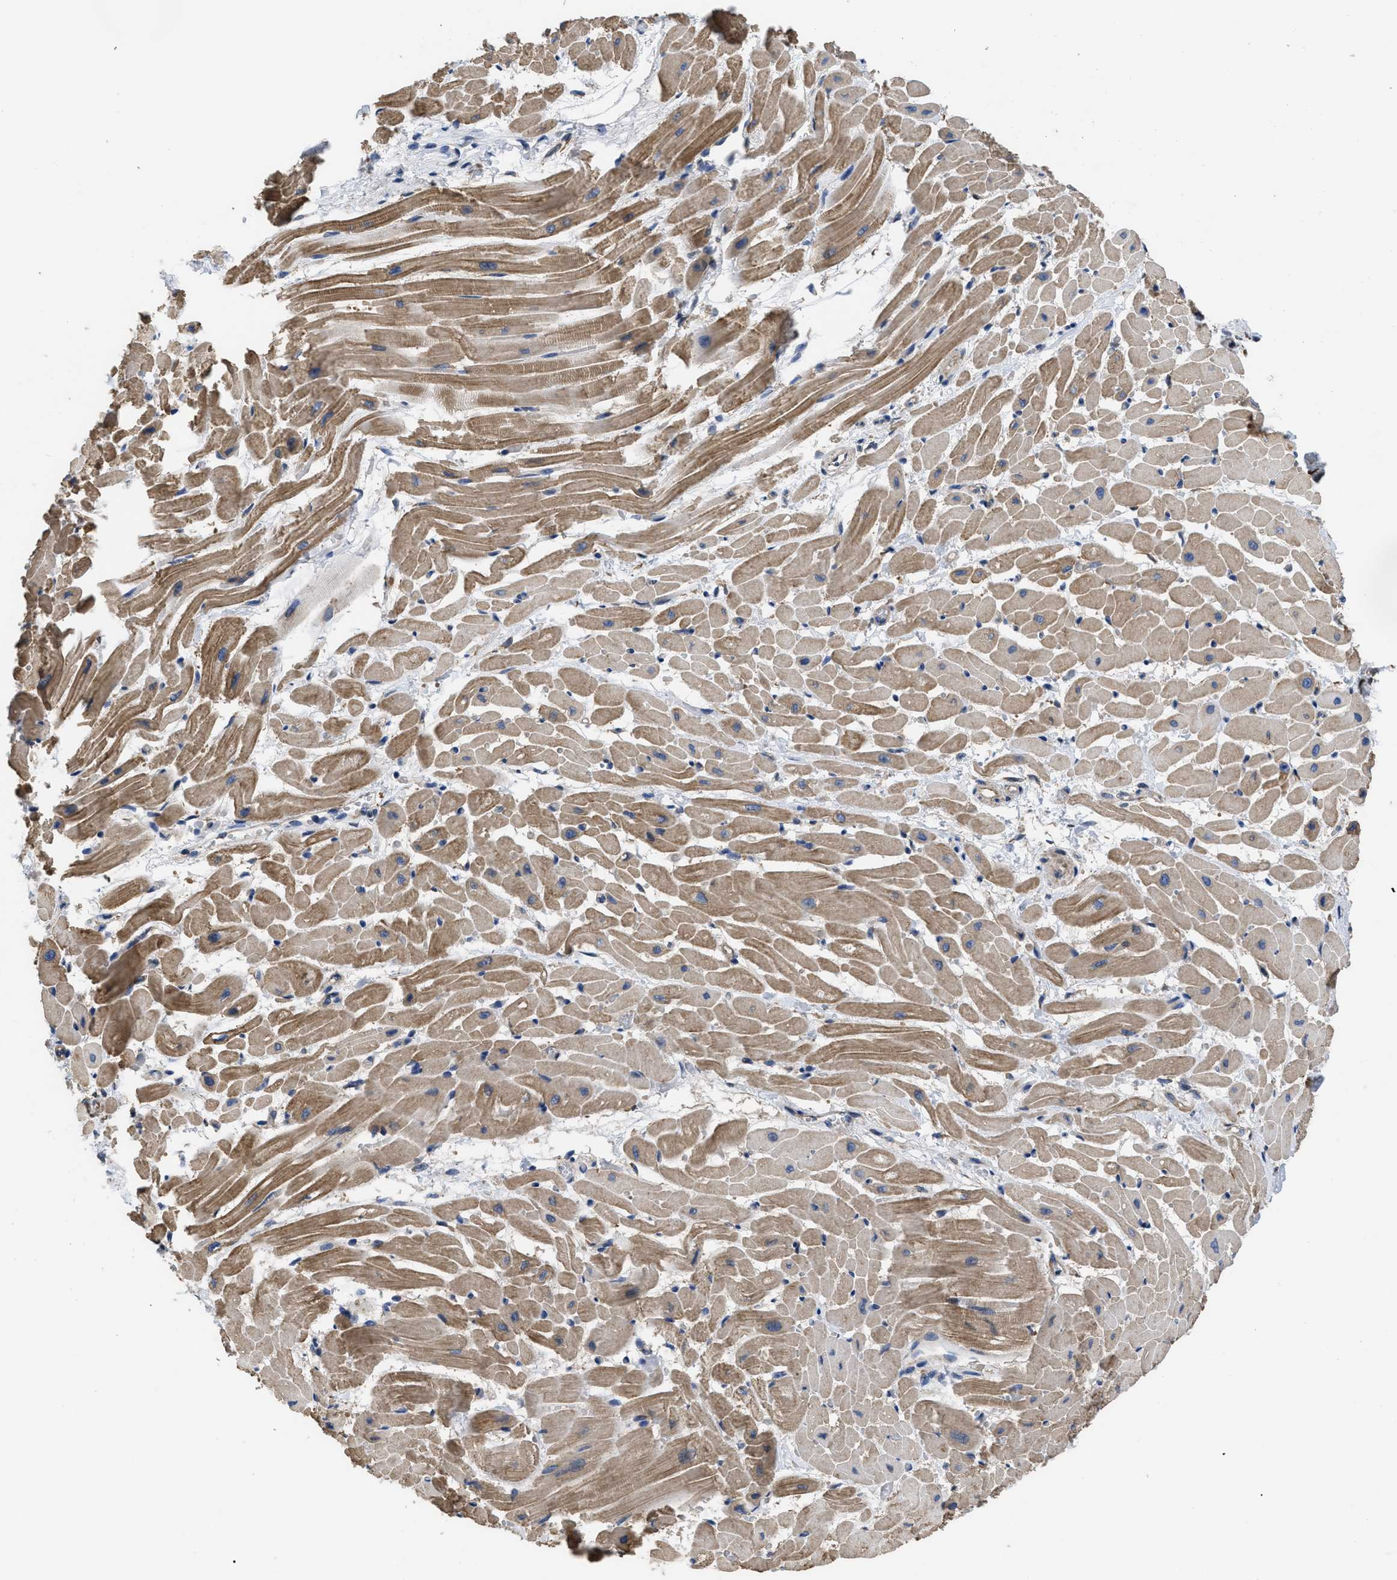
{"staining": {"intensity": "moderate", "quantity": "25%-75%", "location": "cytoplasmic/membranous"}, "tissue": "heart muscle", "cell_type": "Cardiomyocytes", "image_type": "normal", "snomed": [{"axis": "morphology", "description": "Normal tissue, NOS"}, {"axis": "topography", "description": "Heart"}], "caption": "Cardiomyocytes show medium levels of moderate cytoplasmic/membranous staining in approximately 25%-75% of cells in unremarkable heart muscle.", "gene": "SQLE", "patient": {"sex": "male", "age": 45}}